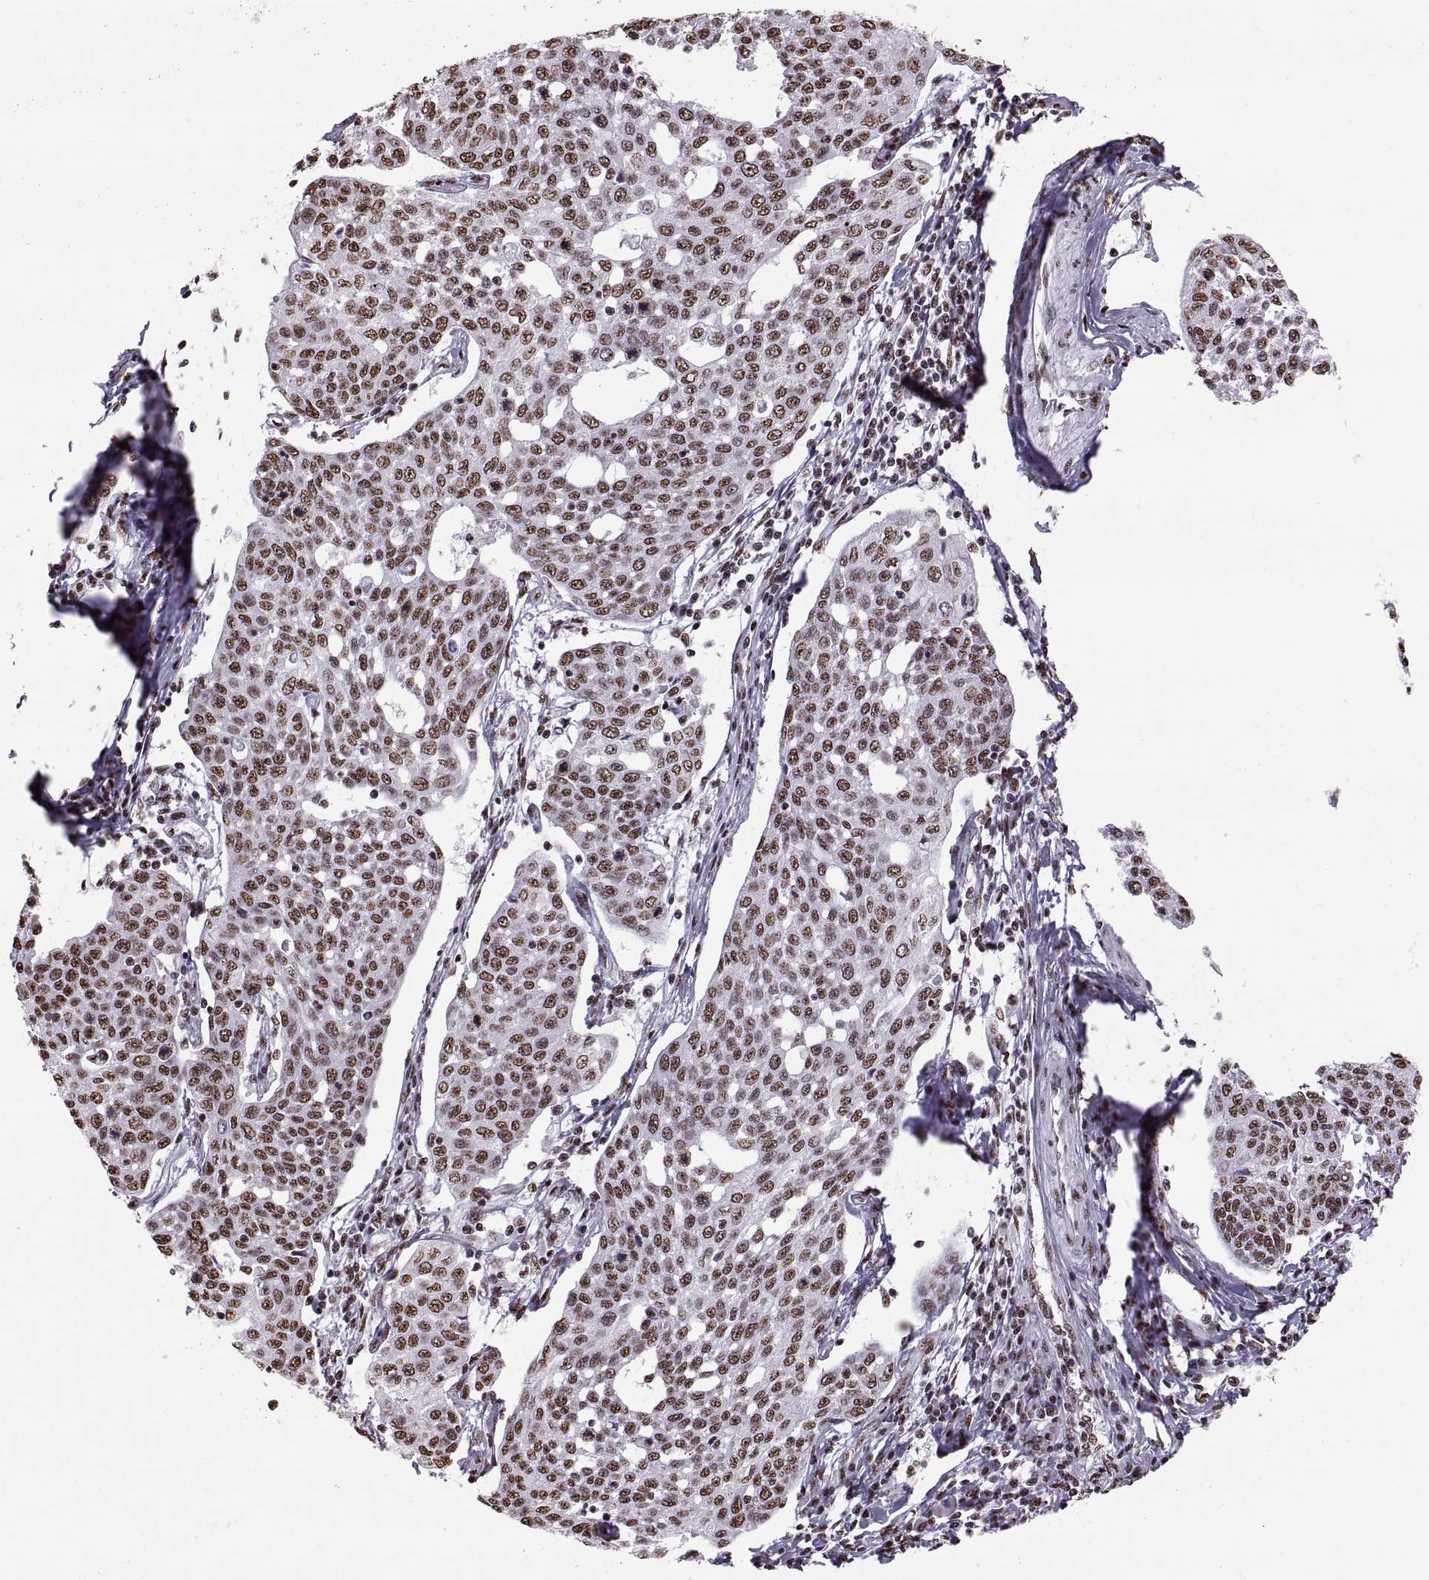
{"staining": {"intensity": "moderate", "quantity": ">75%", "location": "nuclear"}, "tissue": "cervical cancer", "cell_type": "Tumor cells", "image_type": "cancer", "snomed": [{"axis": "morphology", "description": "Squamous cell carcinoma, NOS"}, {"axis": "topography", "description": "Cervix"}], "caption": "Immunohistochemistry (IHC) histopathology image of human cervical cancer stained for a protein (brown), which reveals medium levels of moderate nuclear expression in about >75% of tumor cells.", "gene": "SNAI1", "patient": {"sex": "female", "age": 34}}